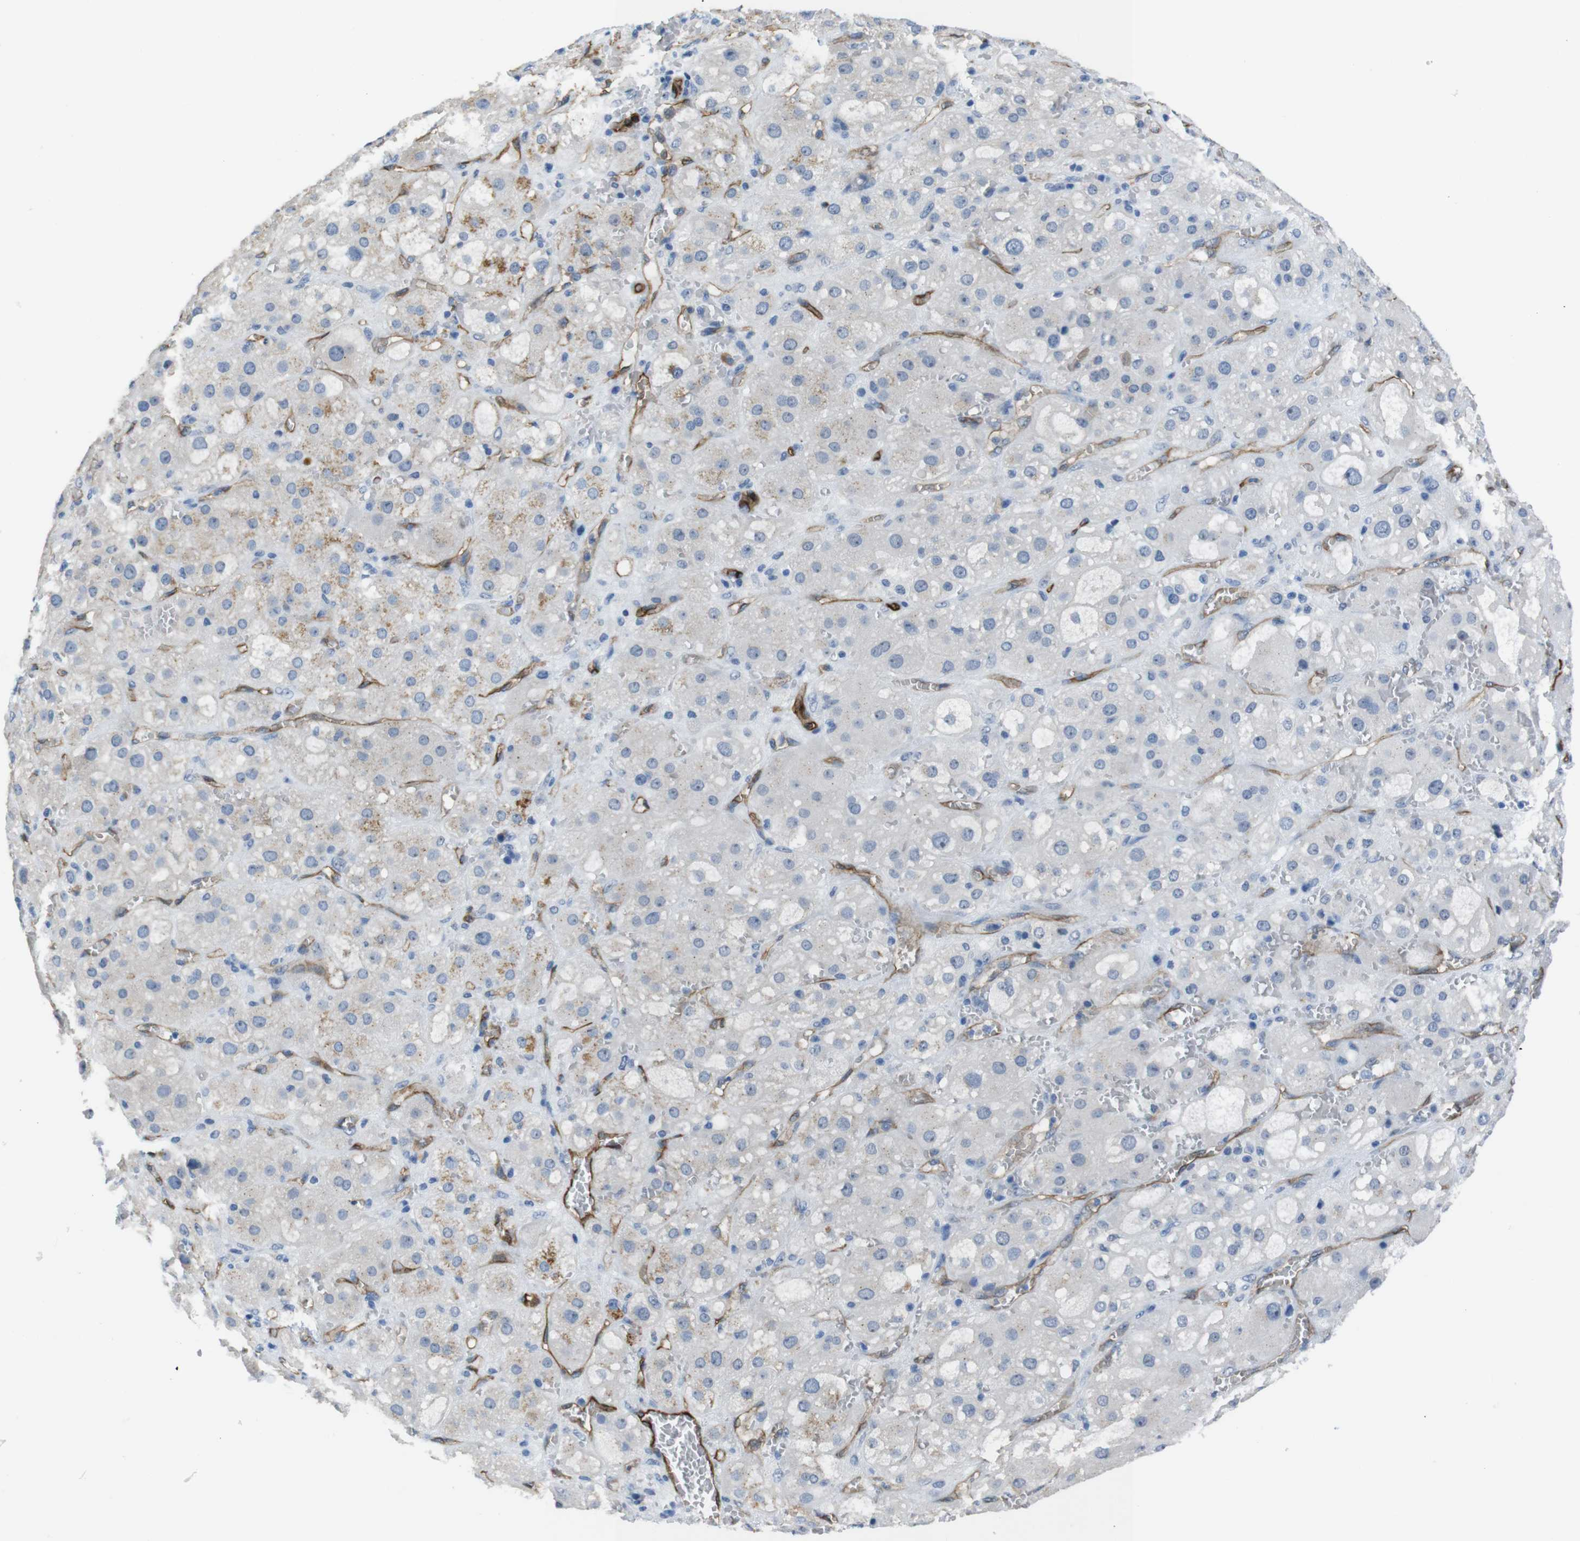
{"staining": {"intensity": "negative", "quantity": "none", "location": "none"}, "tissue": "adrenal gland", "cell_type": "Glandular cells", "image_type": "normal", "snomed": [{"axis": "morphology", "description": "Normal tissue, NOS"}, {"axis": "topography", "description": "Adrenal gland"}], "caption": "IHC image of benign adrenal gland: adrenal gland stained with DAB reveals no significant protein staining in glandular cells. The staining is performed using DAB (3,3'-diaminobenzidine) brown chromogen with nuclei counter-stained in using hematoxylin.", "gene": "HSPA12B", "patient": {"sex": "female", "age": 47}}